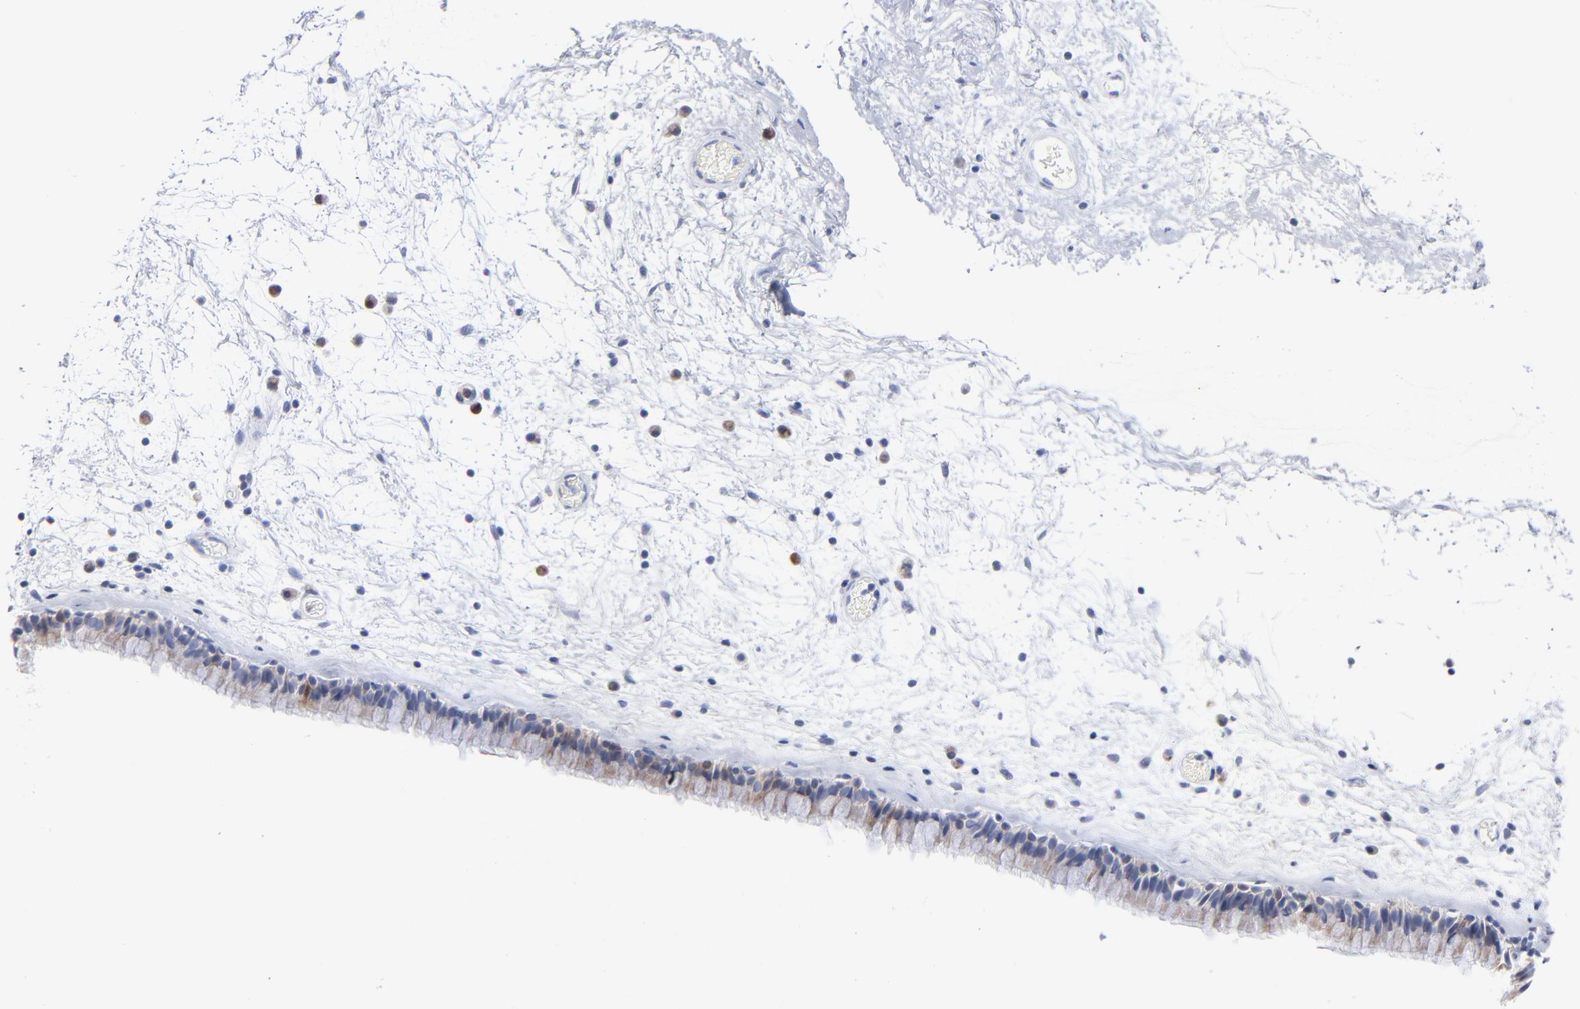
{"staining": {"intensity": "weak", "quantity": "<25%", "location": "cytoplasmic/membranous"}, "tissue": "nasopharynx", "cell_type": "Respiratory epithelial cells", "image_type": "normal", "snomed": [{"axis": "morphology", "description": "Normal tissue, NOS"}, {"axis": "morphology", "description": "Inflammation, NOS"}, {"axis": "topography", "description": "Nasopharynx"}], "caption": "High power microscopy photomicrograph of an IHC histopathology image of normal nasopharynx, revealing no significant positivity in respiratory epithelial cells.", "gene": "CHCHD10", "patient": {"sex": "male", "age": 48}}